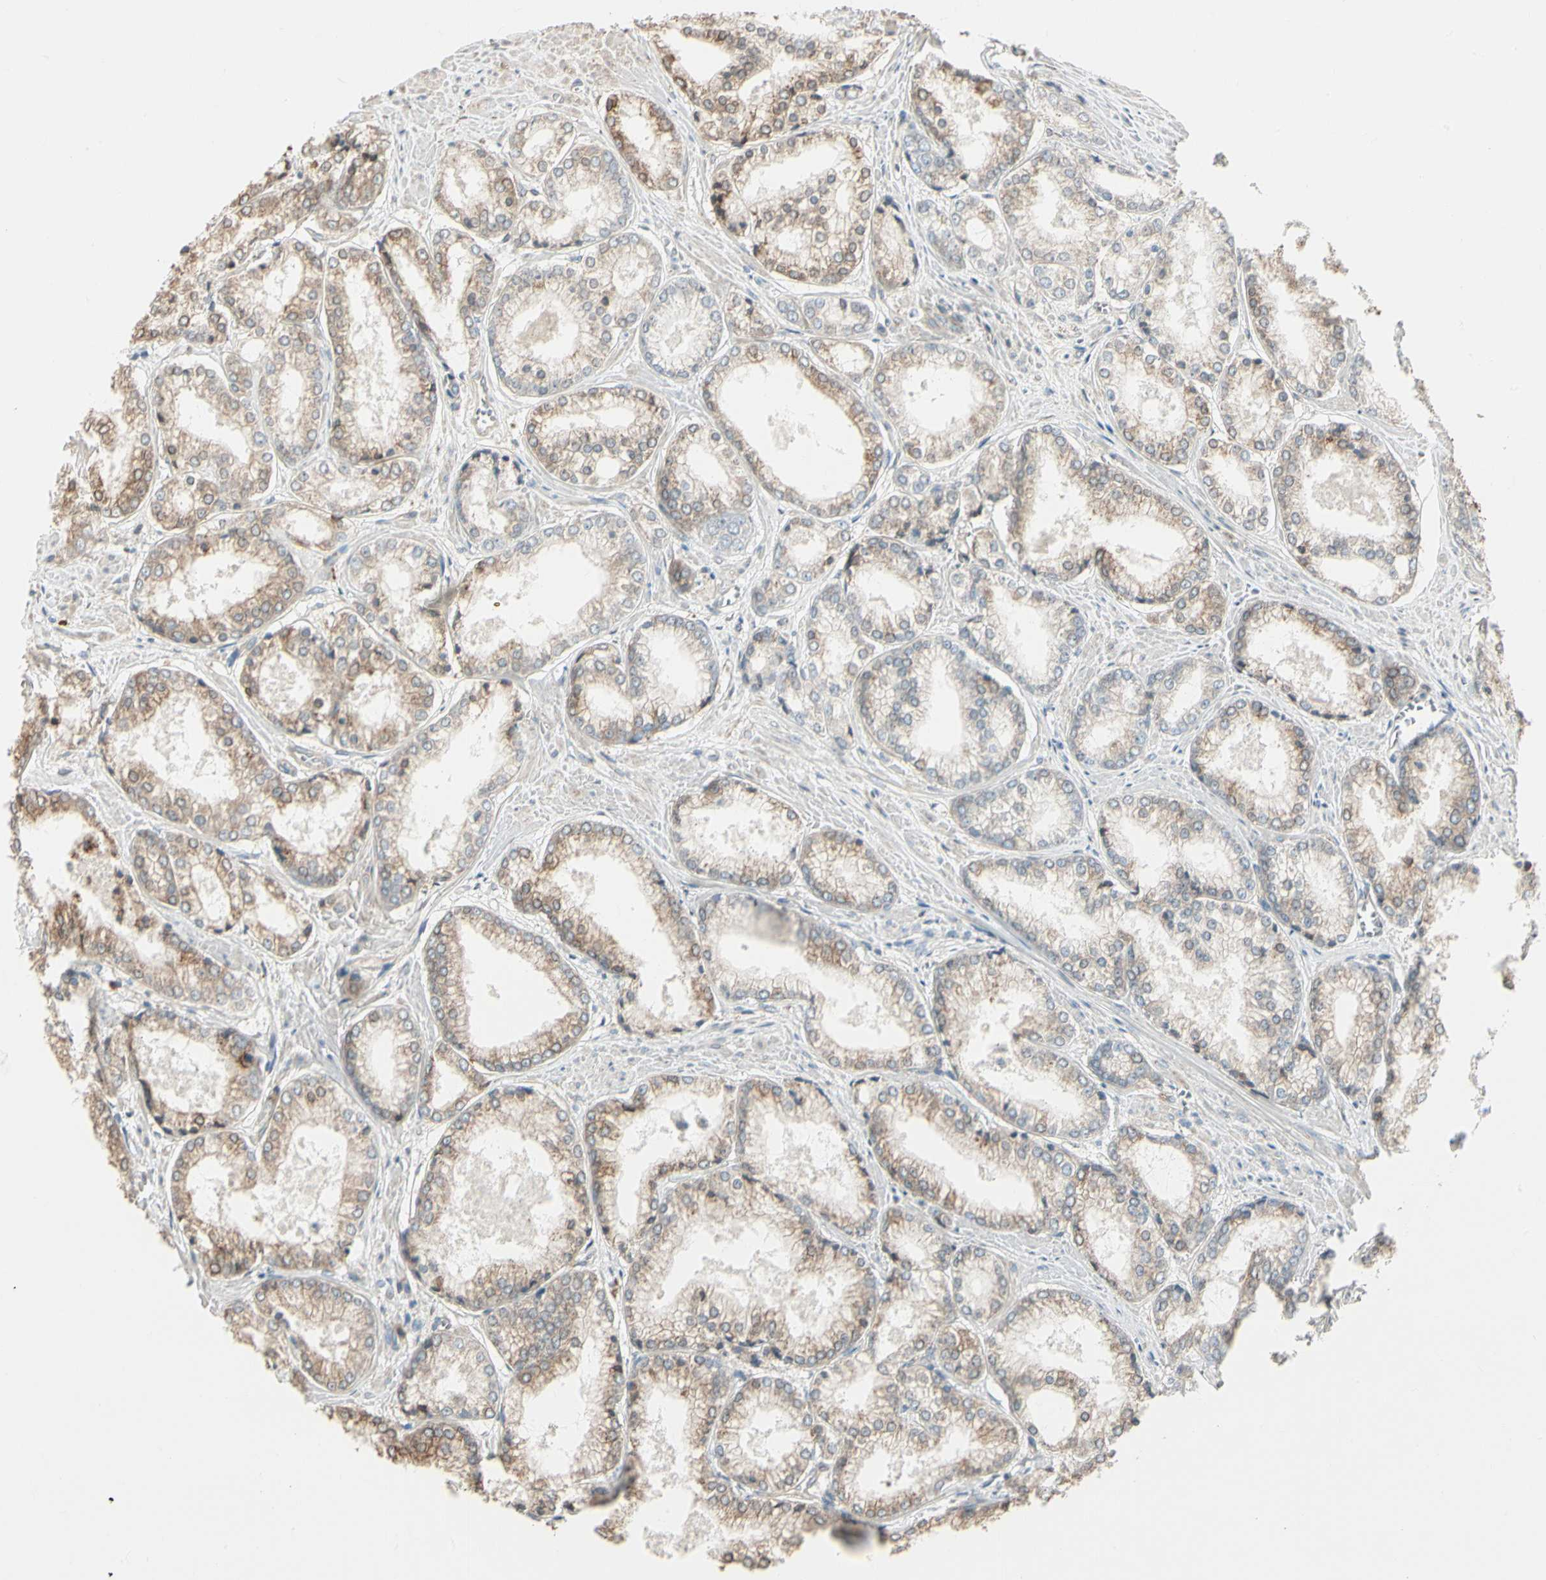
{"staining": {"intensity": "weak", "quantity": ">75%", "location": "cytoplasmic/membranous"}, "tissue": "prostate cancer", "cell_type": "Tumor cells", "image_type": "cancer", "snomed": [{"axis": "morphology", "description": "Adenocarcinoma, Low grade"}, {"axis": "topography", "description": "Prostate"}], "caption": "A low amount of weak cytoplasmic/membranous expression is seen in about >75% of tumor cells in low-grade adenocarcinoma (prostate) tissue. (DAB = brown stain, brightfield microscopy at high magnification).", "gene": "NUCB2", "patient": {"sex": "male", "age": 64}}